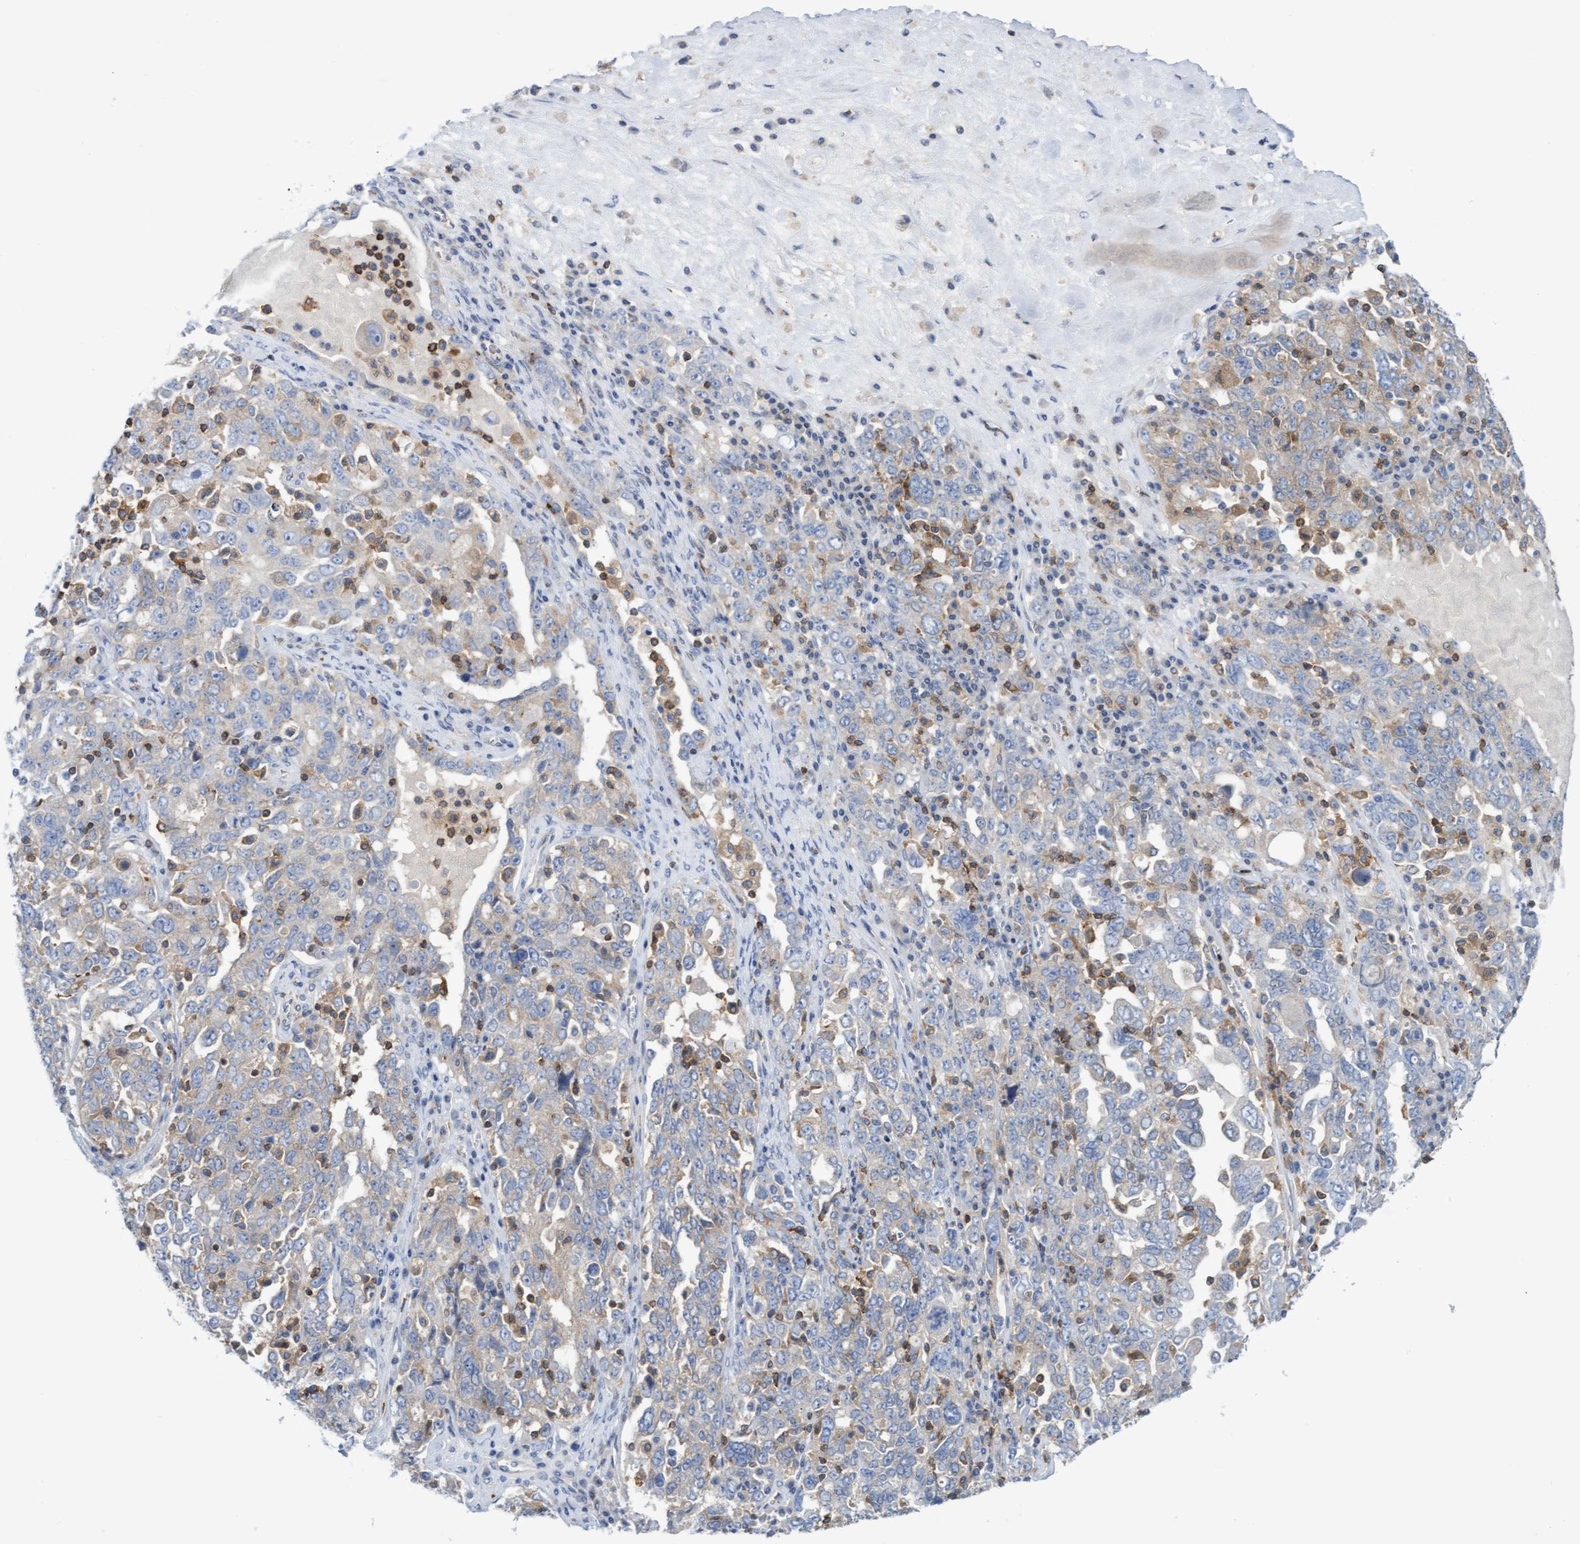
{"staining": {"intensity": "weak", "quantity": "<25%", "location": "cytoplasmic/membranous"}, "tissue": "ovarian cancer", "cell_type": "Tumor cells", "image_type": "cancer", "snomed": [{"axis": "morphology", "description": "Carcinoma, endometroid"}, {"axis": "topography", "description": "Ovary"}], "caption": "Ovarian endometroid carcinoma stained for a protein using IHC displays no positivity tumor cells.", "gene": "FNBP1", "patient": {"sex": "female", "age": 62}}